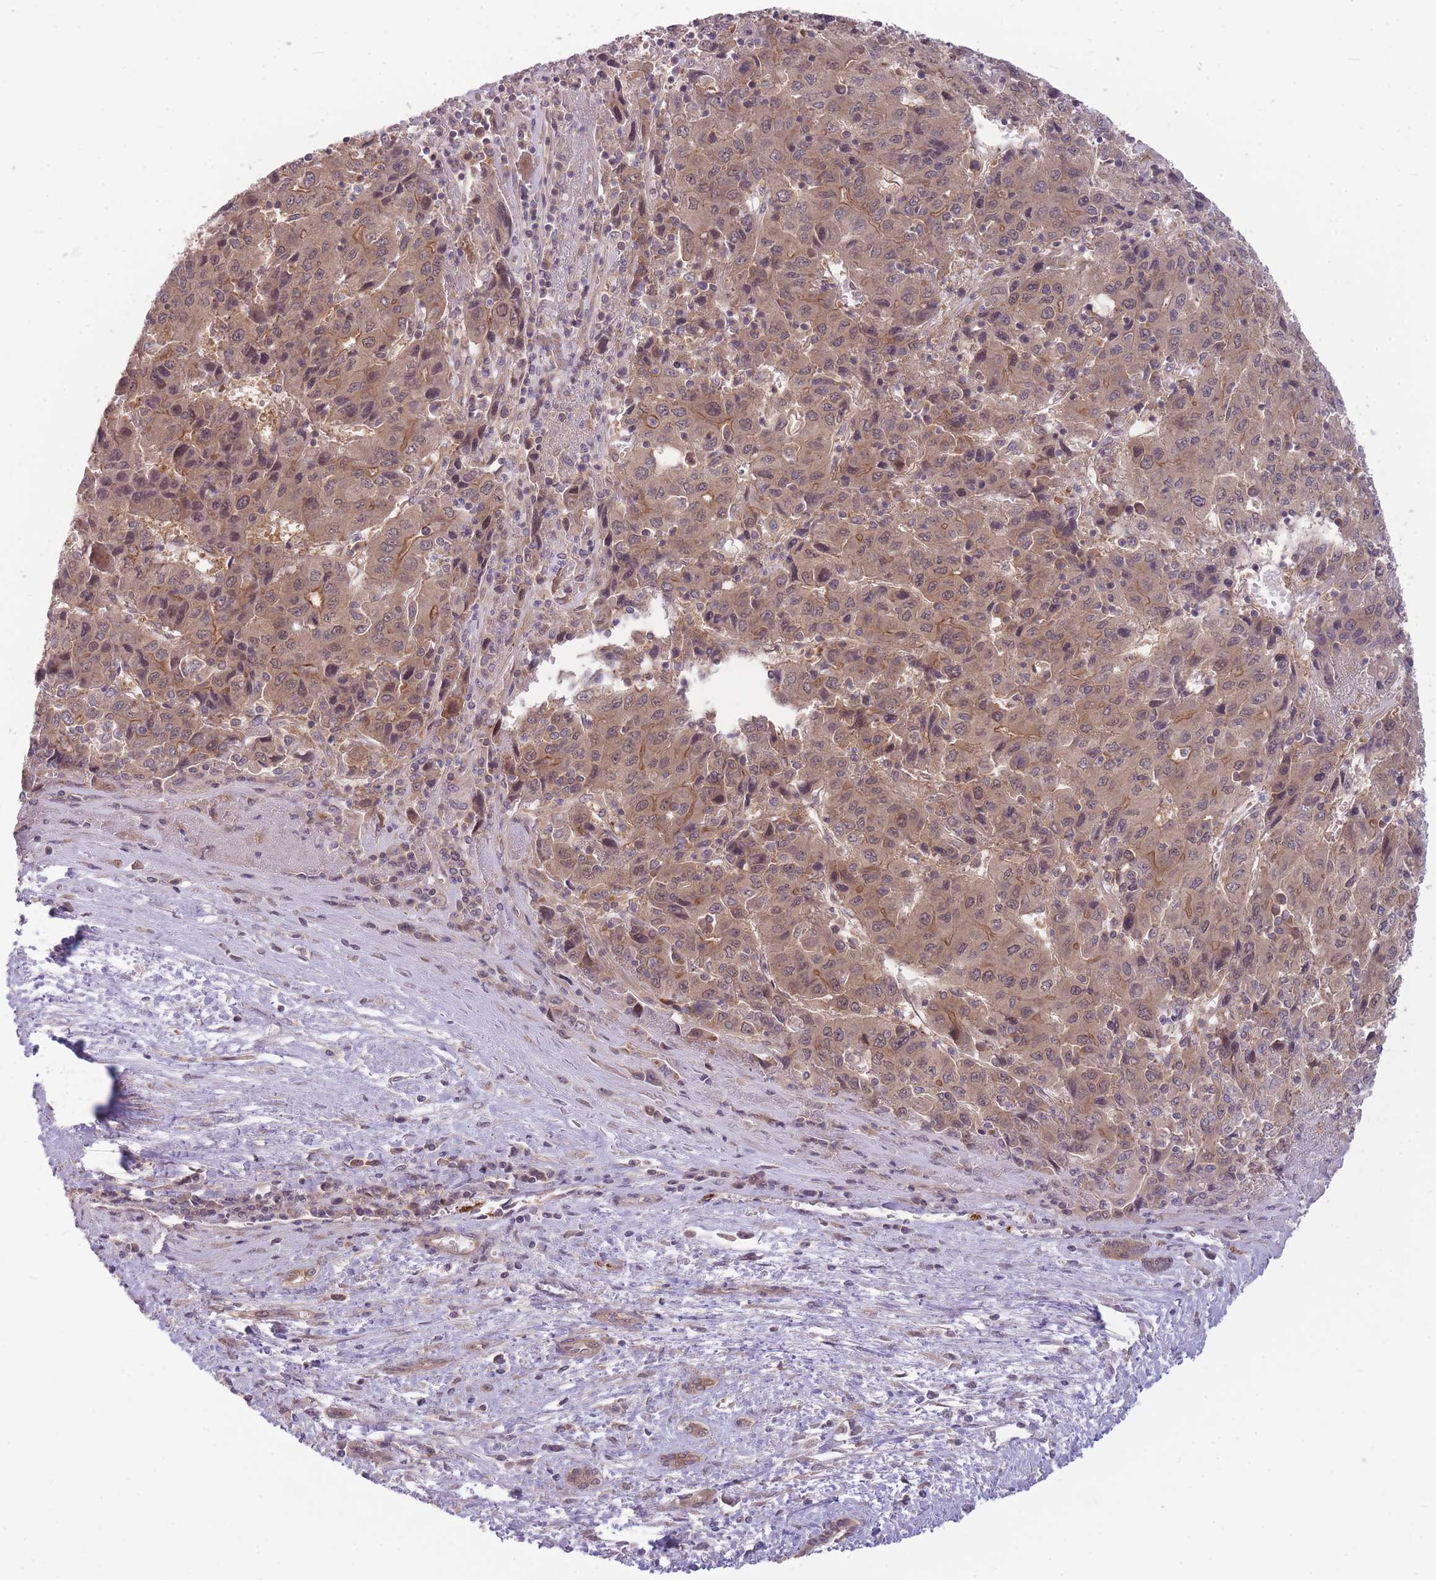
{"staining": {"intensity": "weak", "quantity": ">75%", "location": "cytoplasmic/membranous"}, "tissue": "liver cancer", "cell_type": "Tumor cells", "image_type": "cancer", "snomed": [{"axis": "morphology", "description": "Carcinoma, Hepatocellular, NOS"}, {"axis": "topography", "description": "Liver"}], "caption": "Tumor cells demonstrate low levels of weak cytoplasmic/membranous expression in approximately >75% of cells in hepatocellular carcinoma (liver).", "gene": "PFDN6", "patient": {"sex": "female", "age": 53}}